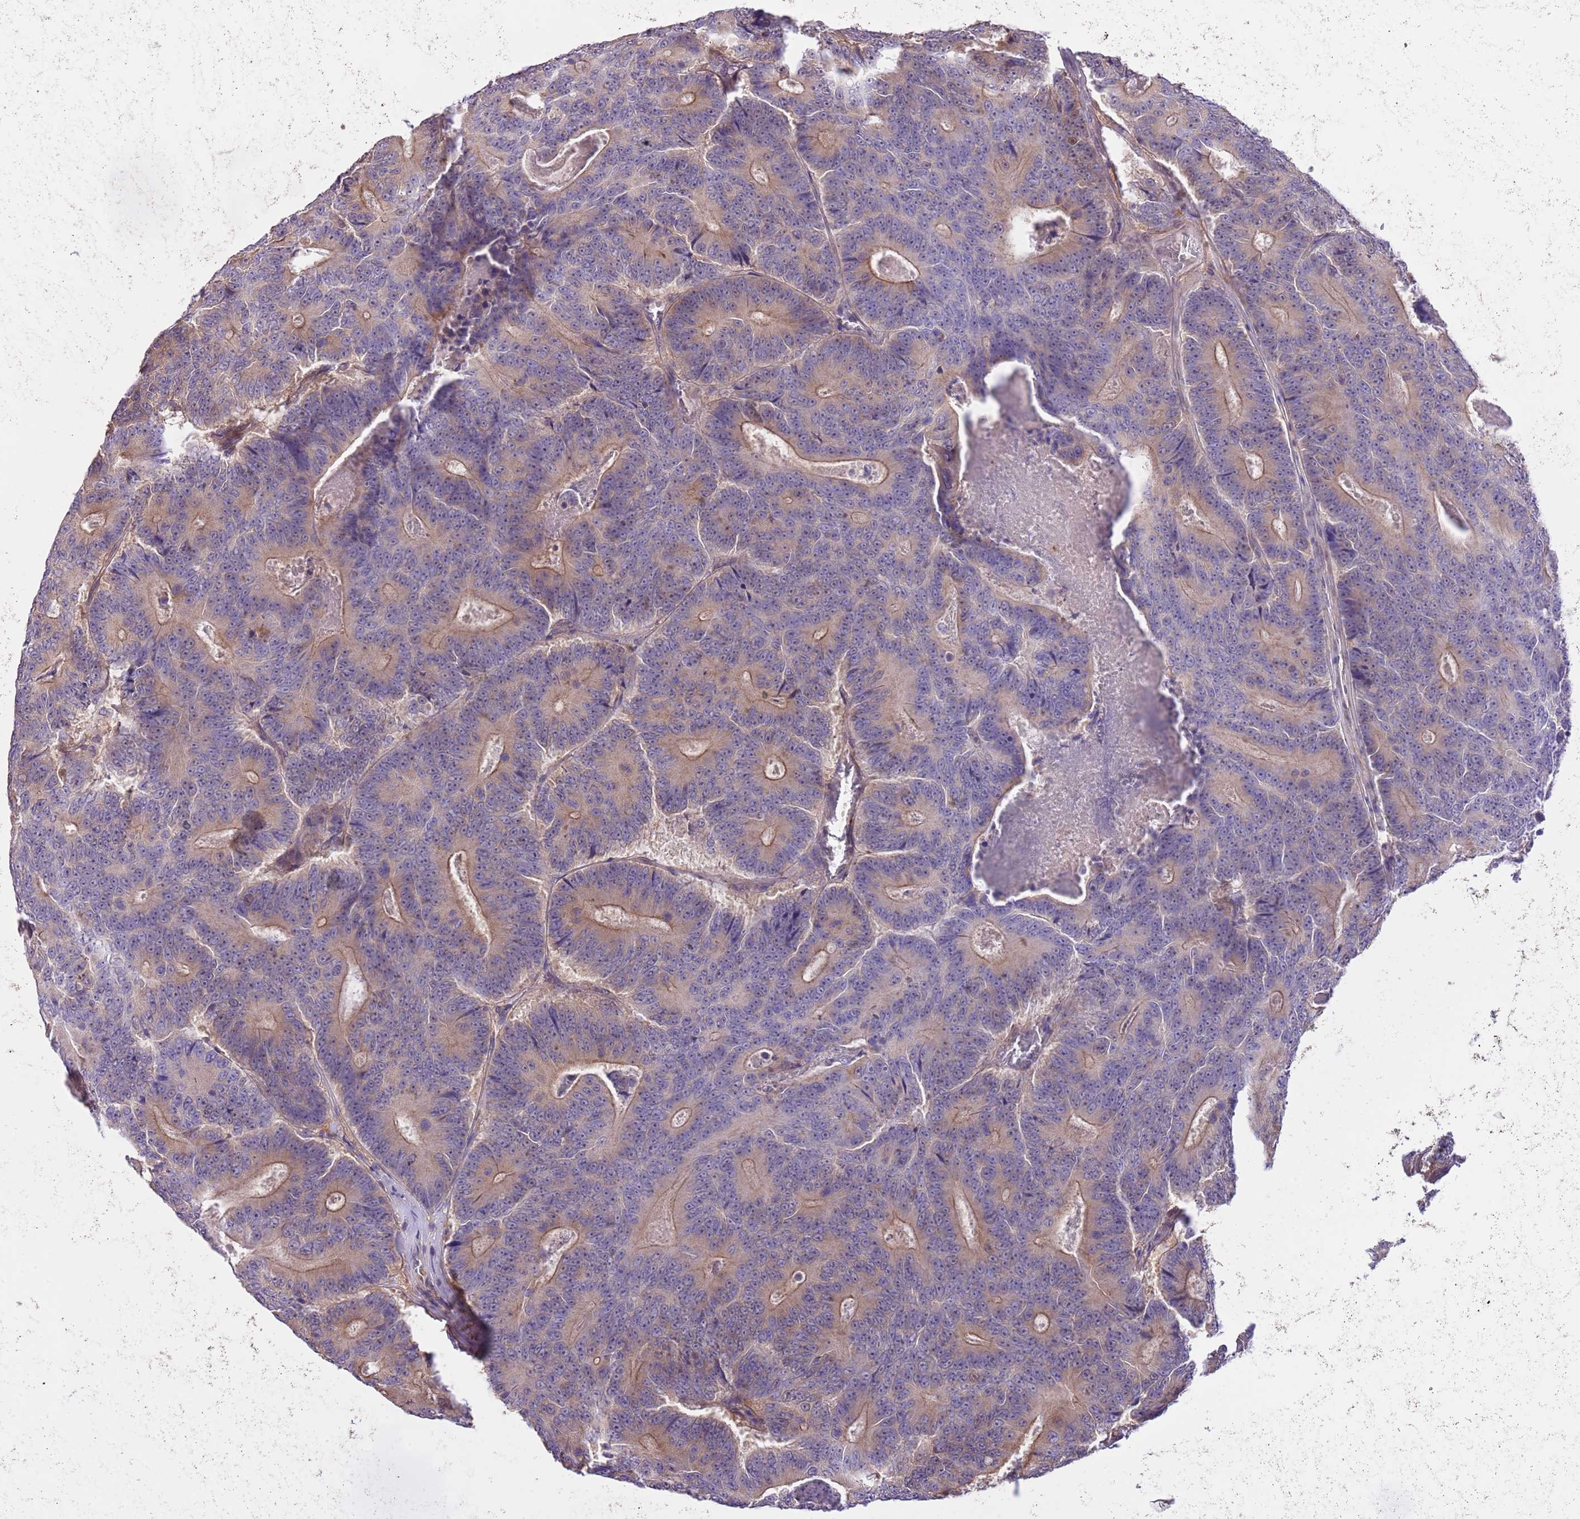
{"staining": {"intensity": "moderate", "quantity": ">75%", "location": "cytoplasmic/membranous"}, "tissue": "colorectal cancer", "cell_type": "Tumor cells", "image_type": "cancer", "snomed": [{"axis": "morphology", "description": "Adenocarcinoma, NOS"}, {"axis": "topography", "description": "Colon"}], "caption": "The photomicrograph exhibits a brown stain indicating the presence of a protein in the cytoplasmic/membranous of tumor cells in colorectal adenocarcinoma. The protein of interest is shown in brown color, while the nuclei are stained blue.", "gene": "PRR32", "patient": {"sex": "male", "age": 83}}